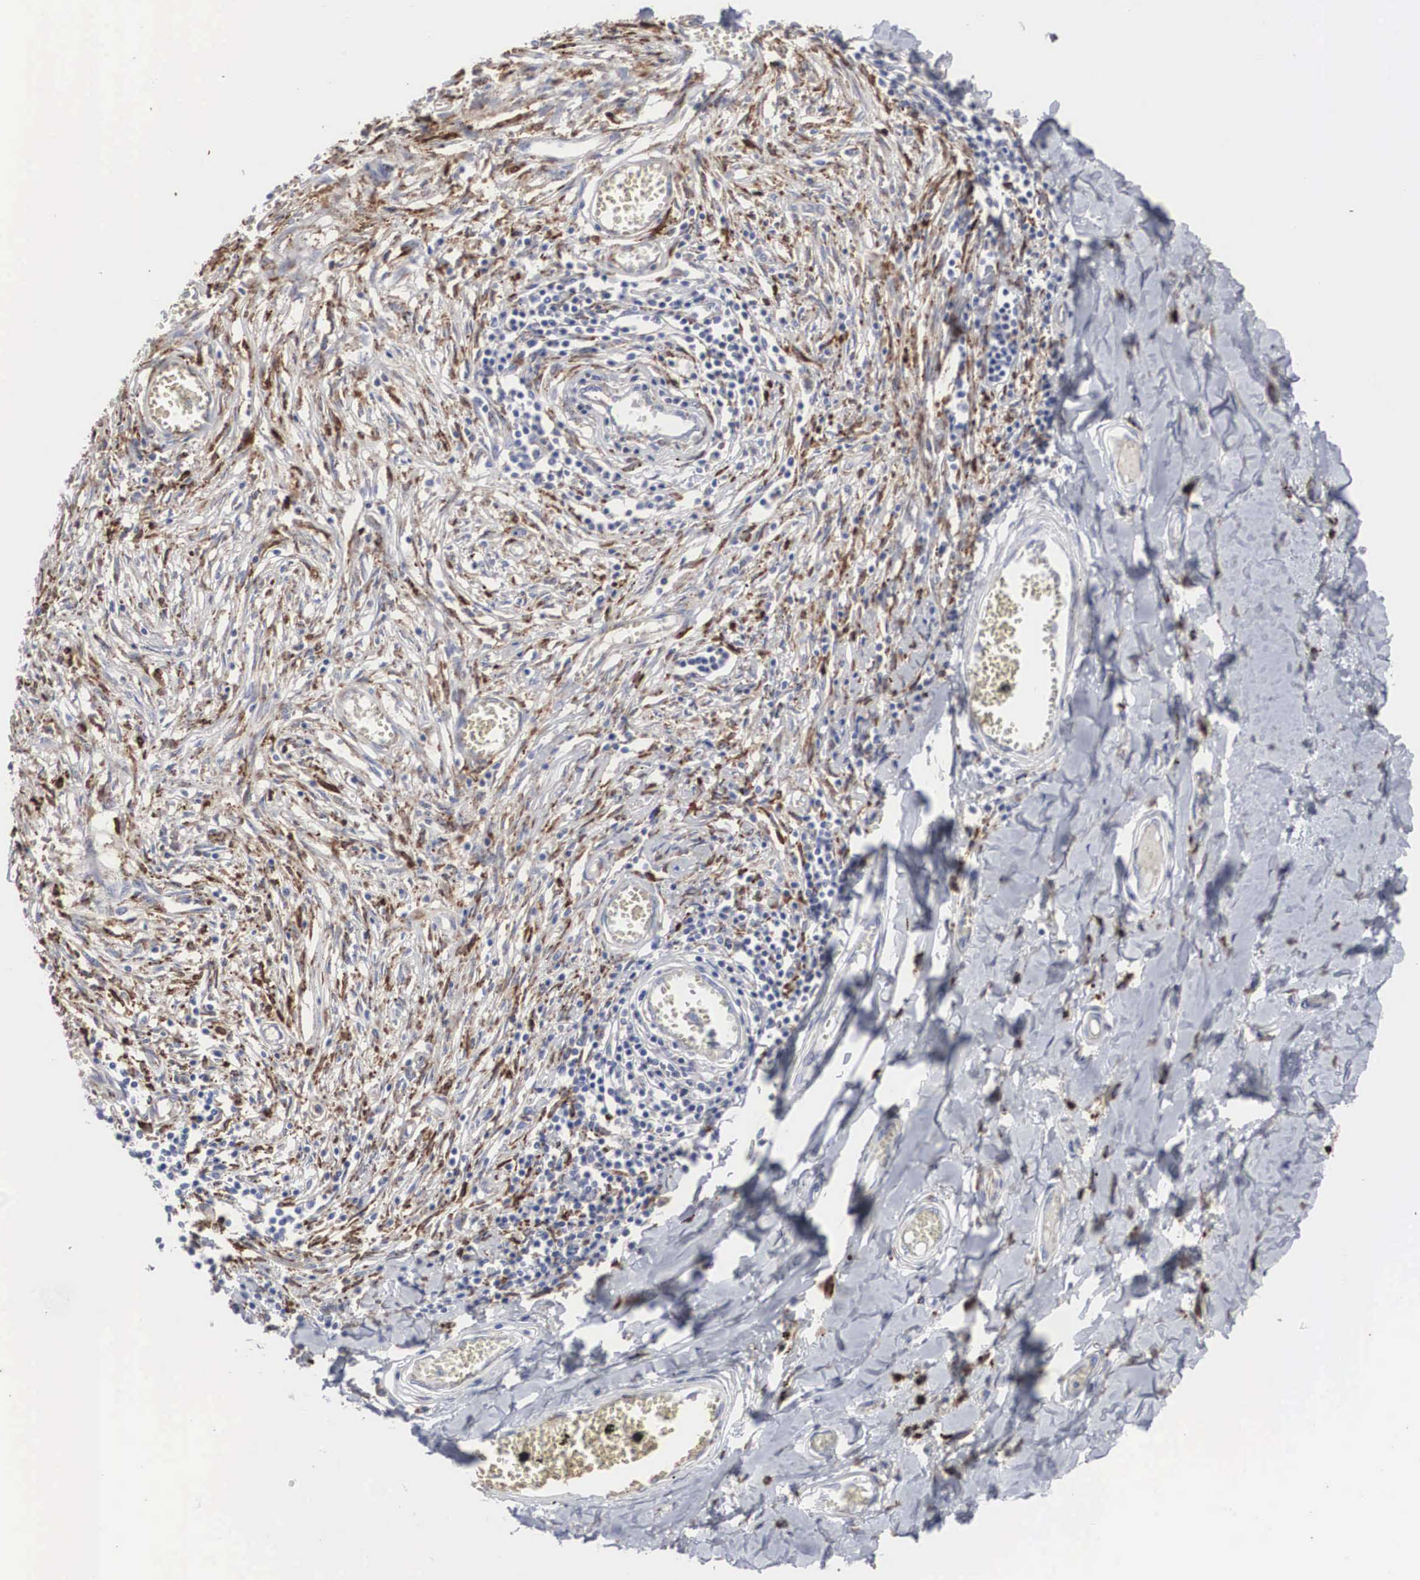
{"staining": {"intensity": "negative", "quantity": "none", "location": "none"}, "tissue": "adipose tissue", "cell_type": "Adipocytes", "image_type": "normal", "snomed": [{"axis": "morphology", "description": "Normal tissue, NOS"}, {"axis": "morphology", "description": "Sarcoma, NOS"}, {"axis": "topography", "description": "Skin"}, {"axis": "topography", "description": "Soft tissue"}], "caption": "The histopathology image exhibits no staining of adipocytes in benign adipose tissue.", "gene": "LGALS3BP", "patient": {"sex": "female", "age": 51}}